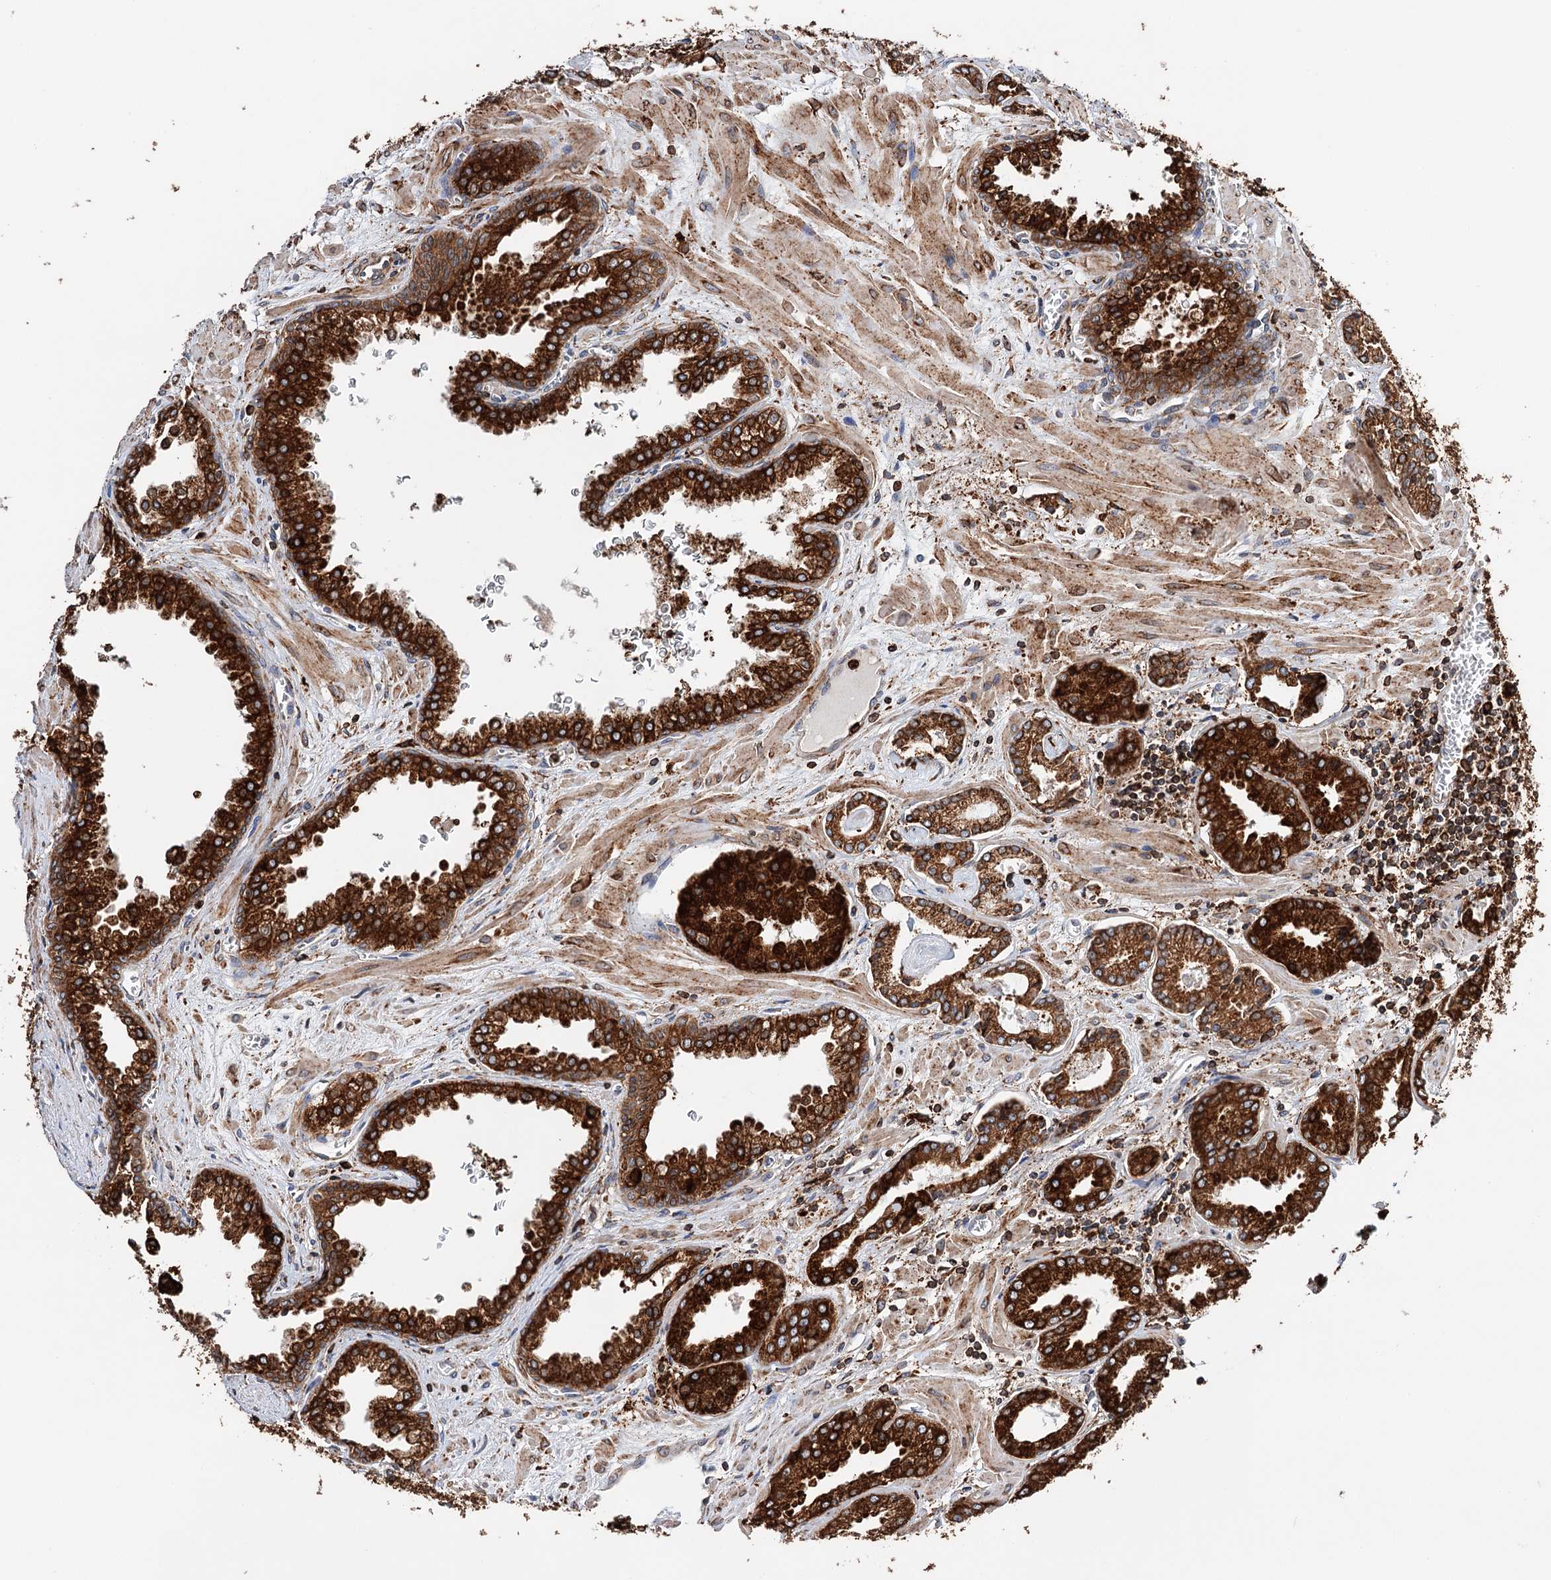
{"staining": {"intensity": "strong", "quantity": ">75%", "location": "cytoplasmic/membranous"}, "tissue": "prostate cancer", "cell_type": "Tumor cells", "image_type": "cancer", "snomed": [{"axis": "morphology", "description": "Adenocarcinoma, Low grade"}, {"axis": "topography", "description": "Prostate"}], "caption": "There is high levels of strong cytoplasmic/membranous positivity in tumor cells of prostate cancer, as demonstrated by immunohistochemical staining (brown color).", "gene": "ERP29", "patient": {"sex": "male", "age": 67}}